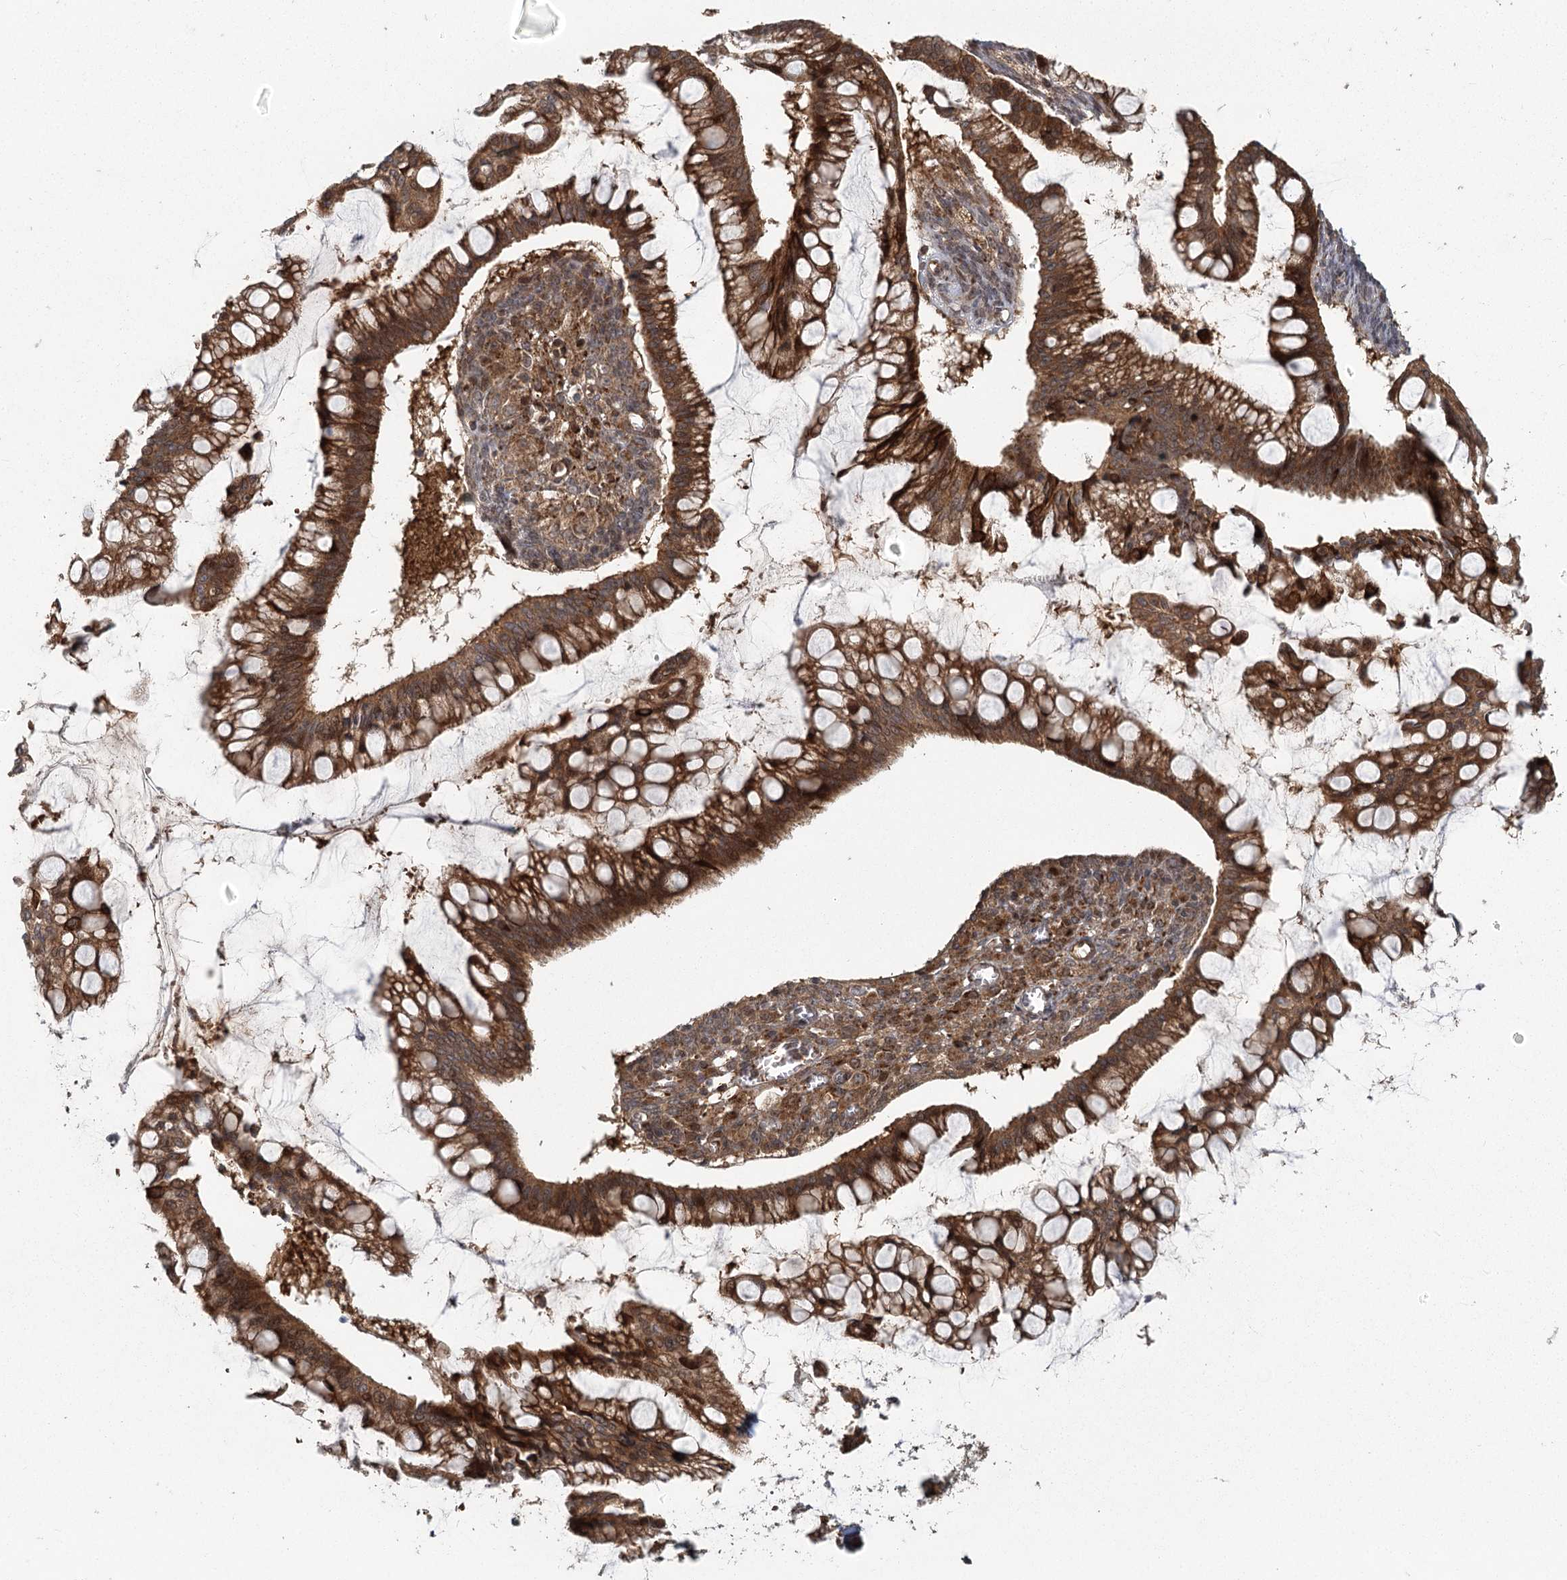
{"staining": {"intensity": "strong", "quantity": ">75%", "location": "cytoplasmic/membranous"}, "tissue": "ovarian cancer", "cell_type": "Tumor cells", "image_type": "cancer", "snomed": [{"axis": "morphology", "description": "Cystadenocarcinoma, mucinous, NOS"}, {"axis": "topography", "description": "Ovary"}], "caption": "Protein expression analysis of ovarian cancer exhibits strong cytoplasmic/membranous expression in approximately >75% of tumor cells. The staining was performed using DAB (3,3'-diaminobenzidine), with brown indicating positive protein expression. Nuclei are stained blue with hematoxylin.", "gene": "RAPGEF6", "patient": {"sex": "female", "age": 73}}